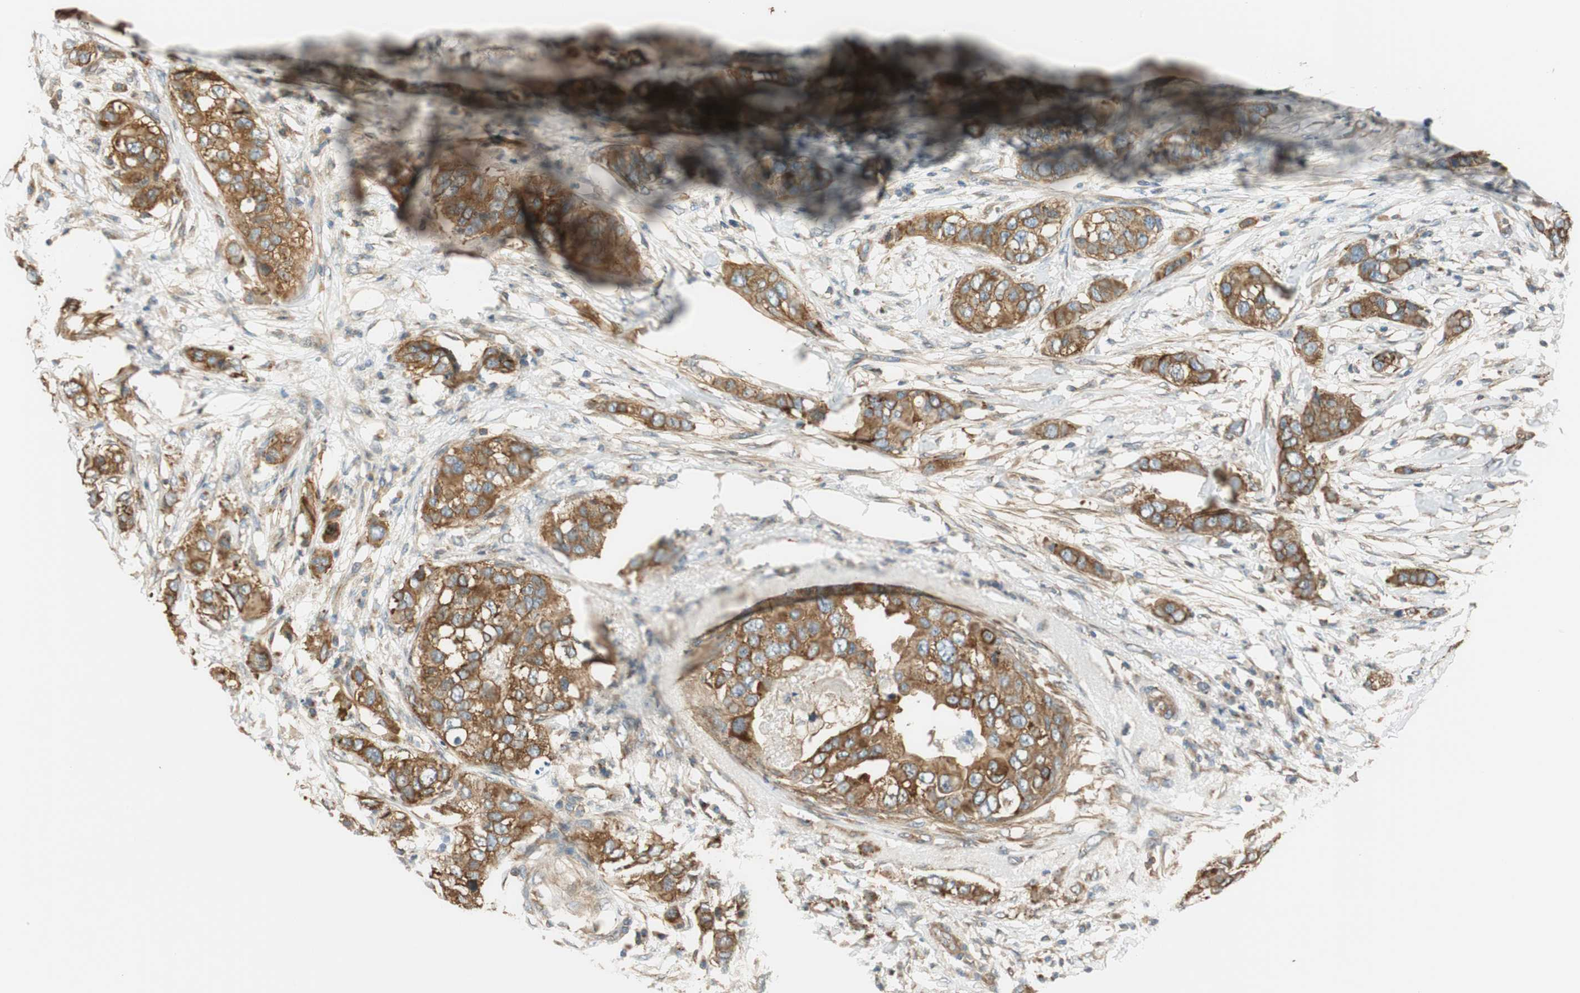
{"staining": {"intensity": "moderate", "quantity": ">75%", "location": "cytoplasmic/membranous"}, "tissue": "breast cancer", "cell_type": "Tumor cells", "image_type": "cancer", "snomed": [{"axis": "morphology", "description": "Duct carcinoma"}, {"axis": "topography", "description": "Breast"}], "caption": "This histopathology image shows immunohistochemistry staining of breast cancer, with medium moderate cytoplasmic/membranous staining in approximately >75% of tumor cells.", "gene": "PI4K2B", "patient": {"sex": "female", "age": 50}}